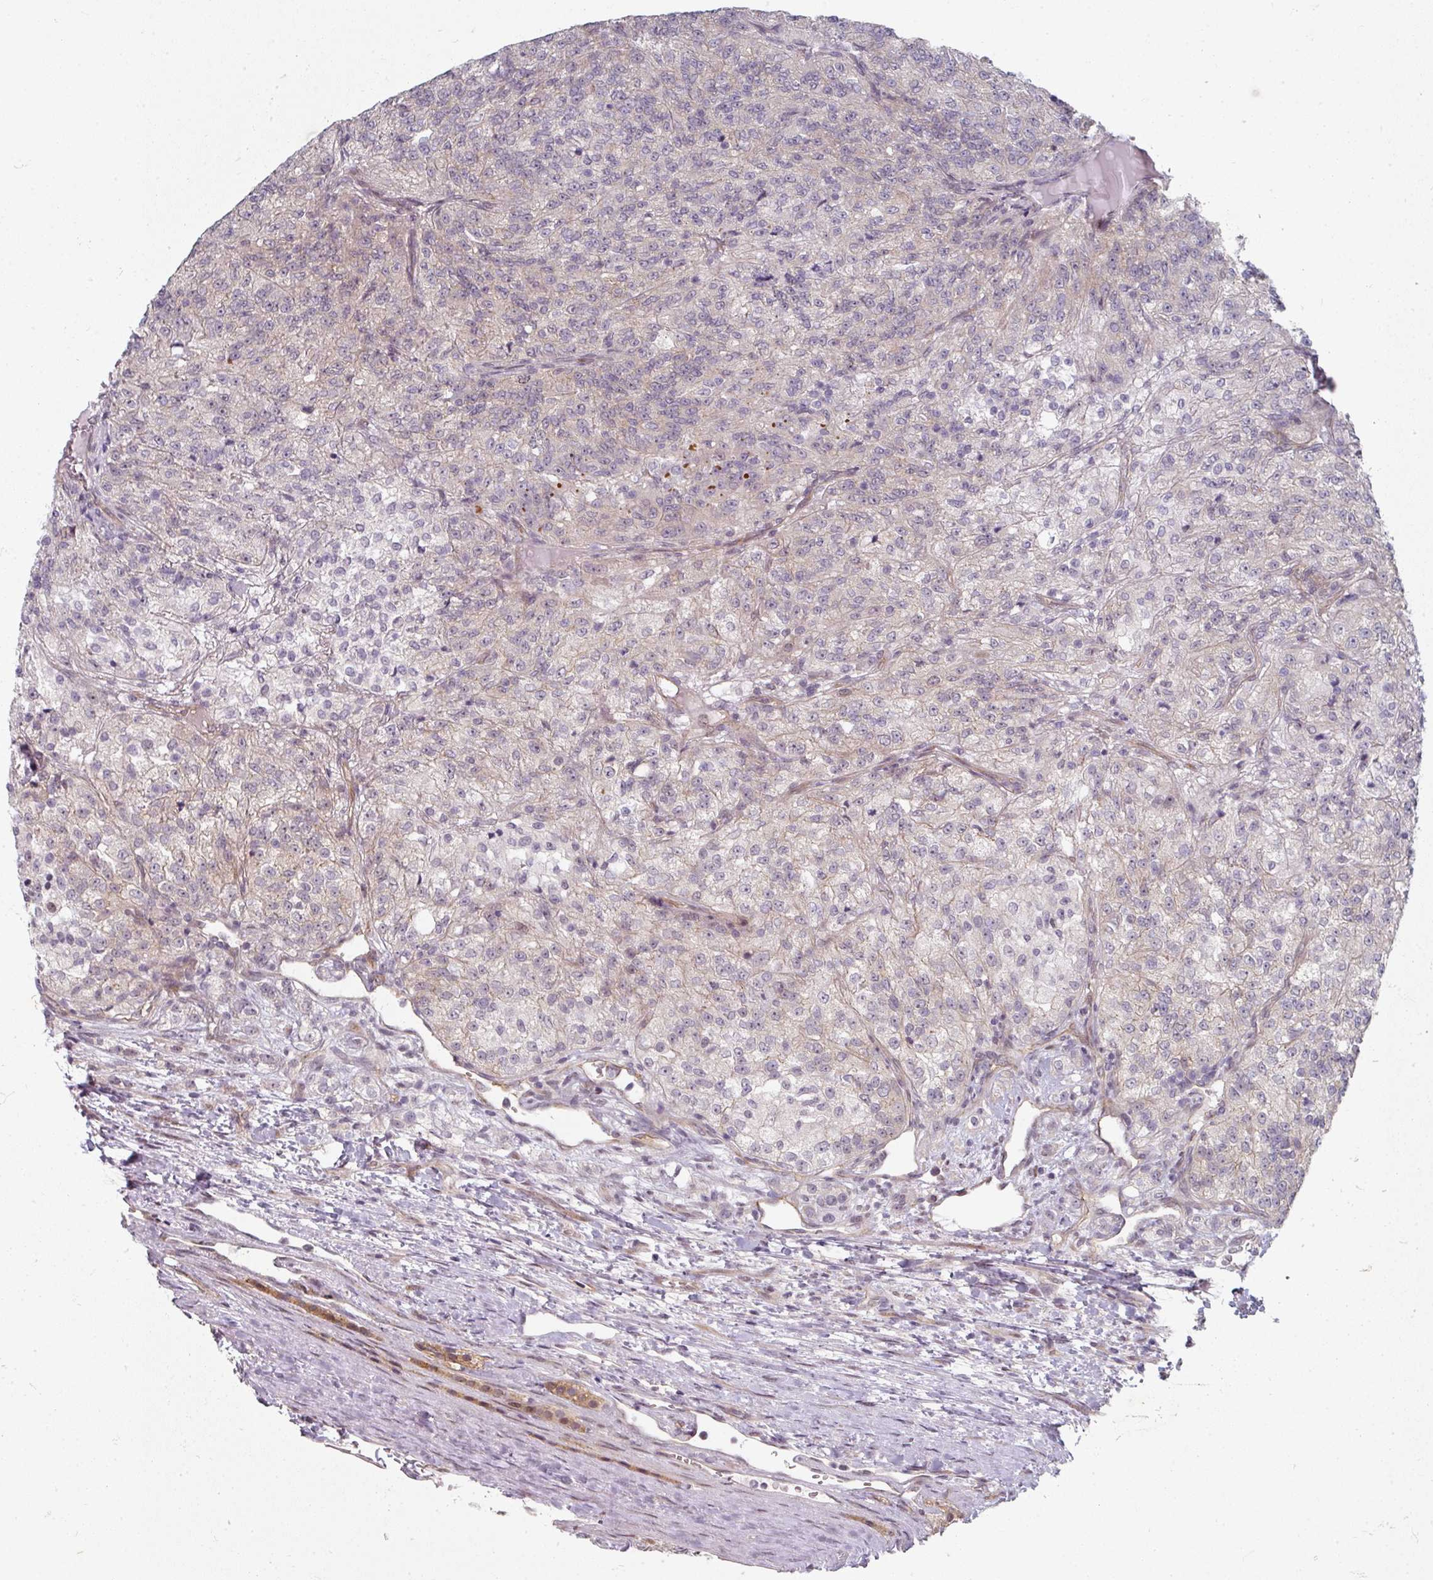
{"staining": {"intensity": "negative", "quantity": "none", "location": "none"}, "tissue": "renal cancer", "cell_type": "Tumor cells", "image_type": "cancer", "snomed": [{"axis": "morphology", "description": "Adenocarcinoma, NOS"}, {"axis": "topography", "description": "Kidney"}], "caption": "This is an immunohistochemistry histopathology image of human renal cancer (adenocarcinoma). There is no expression in tumor cells.", "gene": "TMCC1", "patient": {"sex": "female", "age": 63}}